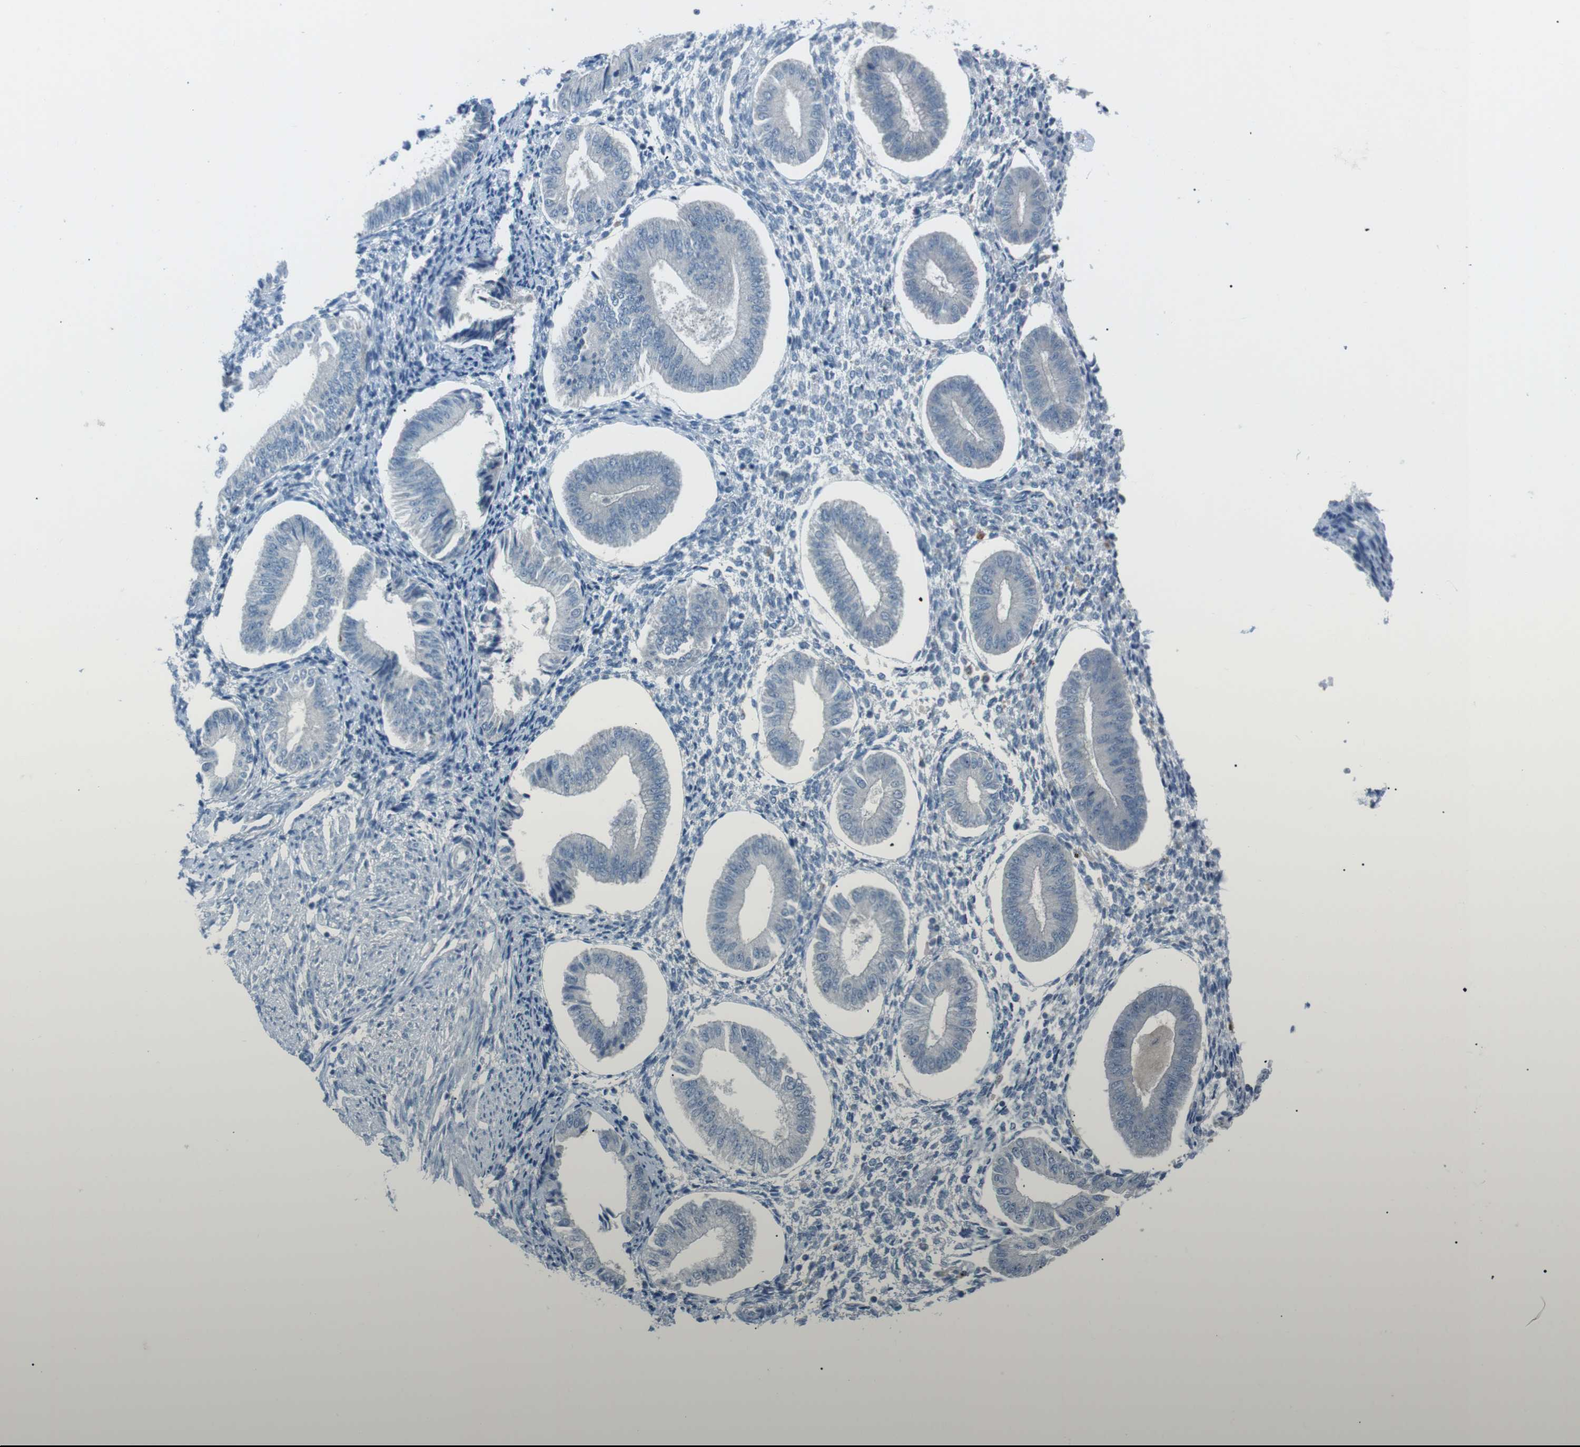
{"staining": {"intensity": "negative", "quantity": "none", "location": "none"}, "tissue": "endometrium", "cell_type": "Cells in endometrial stroma", "image_type": "normal", "snomed": [{"axis": "morphology", "description": "Normal tissue, NOS"}, {"axis": "topography", "description": "Endometrium"}], "caption": "Protein analysis of unremarkable endometrium displays no significant expression in cells in endometrial stroma.", "gene": "FCRLA", "patient": {"sex": "female", "age": 50}}